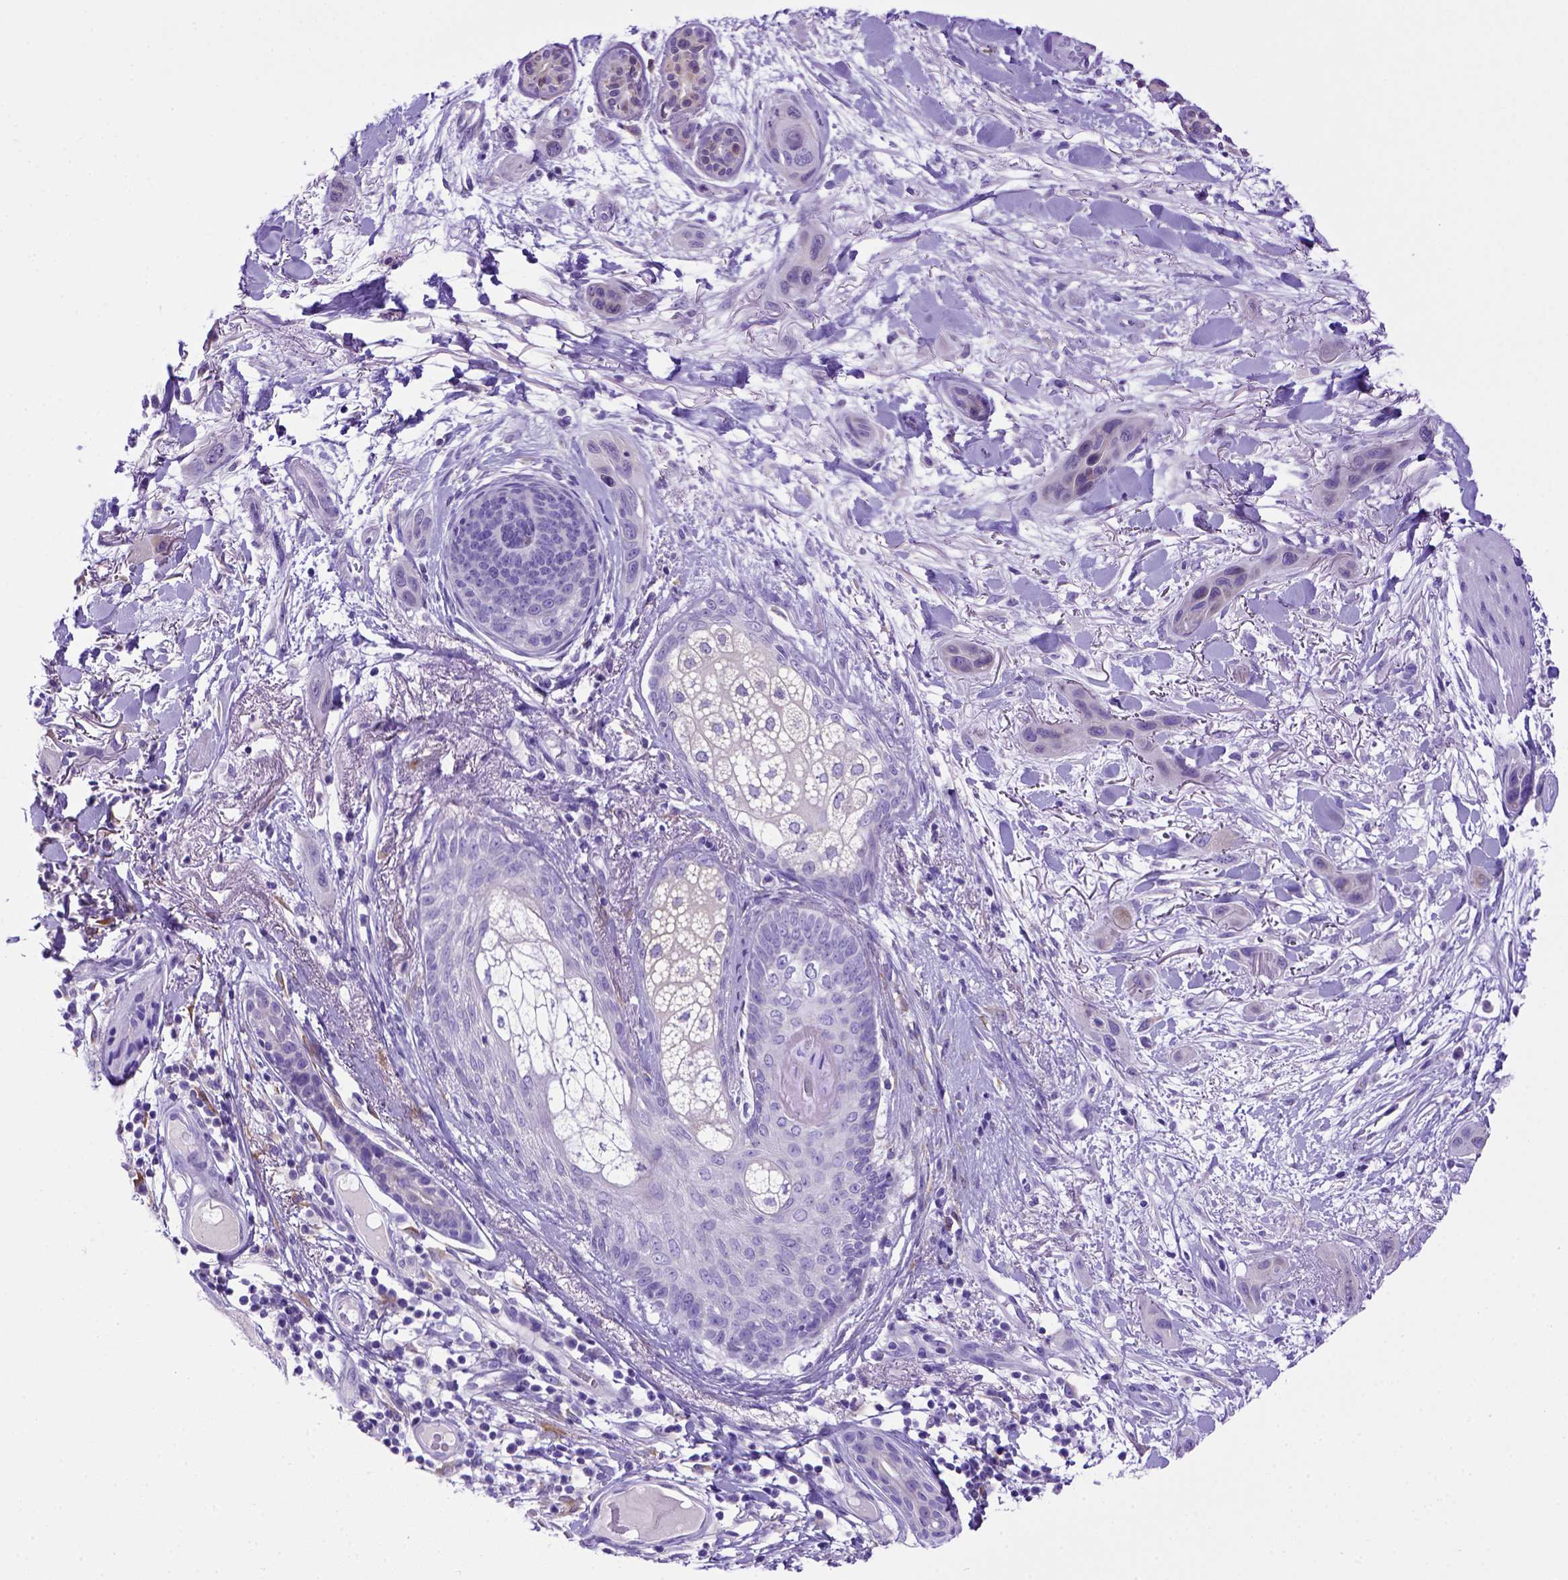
{"staining": {"intensity": "negative", "quantity": "none", "location": "none"}, "tissue": "skin cancer", "cell_type": "Tumor cells", "image_type": "cancer", "snomed": [{"axis": "morphology", "description": "Squamous cell carcinoma, NOS"}, {"axis": "topography", "description": "Skin"}], "caption": "Immunohistochemical staining of human skin cancer (squamous cell carcinoma) reveals no significant positivity in tumor cells.", "gene": "PTGES", "patient": {"sex": "male", "age": 79}}